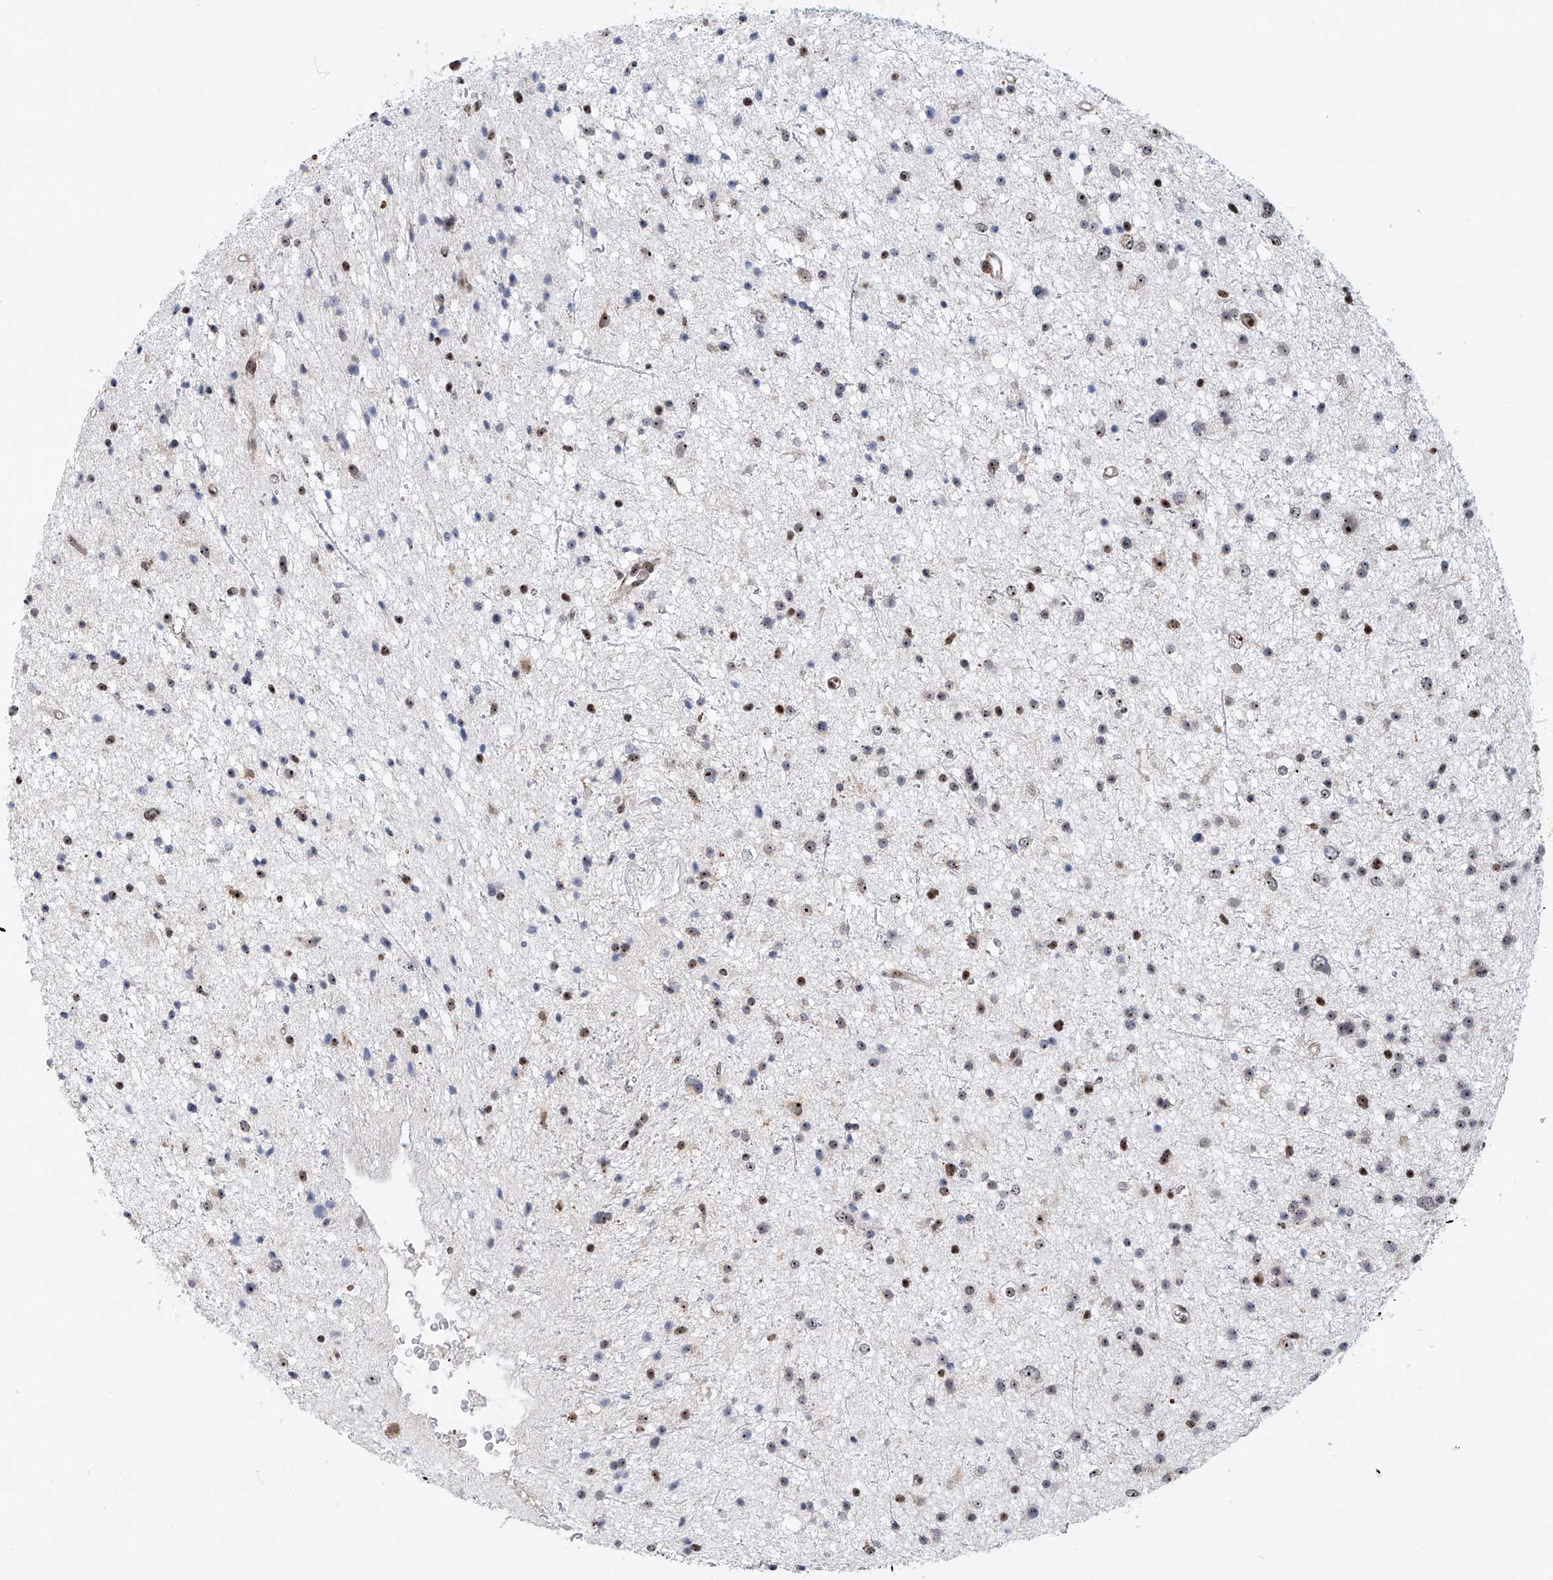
{"staining": {"intensity": "weak", "quantity": "<25%", "location": "nuclear"}, "tissue": "glioma", "cell_type": "Tumor cells", "image_type": "cancer", "snomed": [{"axis": "morphology", "description": "Glioma, malignant, Low grade"}, {"axis": "topography", "description": "Brain"}], "caption": "Micrograph shows no protein staining in tumor cells of low-grade glioma (malignant) tissue. (Stains: DAB (3,3'-diaminobenzidine) immunohistochemistry with hematoxylin counter stain, Microscopy: brightfield microscopy at high magnification).", "gene": "PRUNE2", "patient": {"sex": "female", "age": 37}}